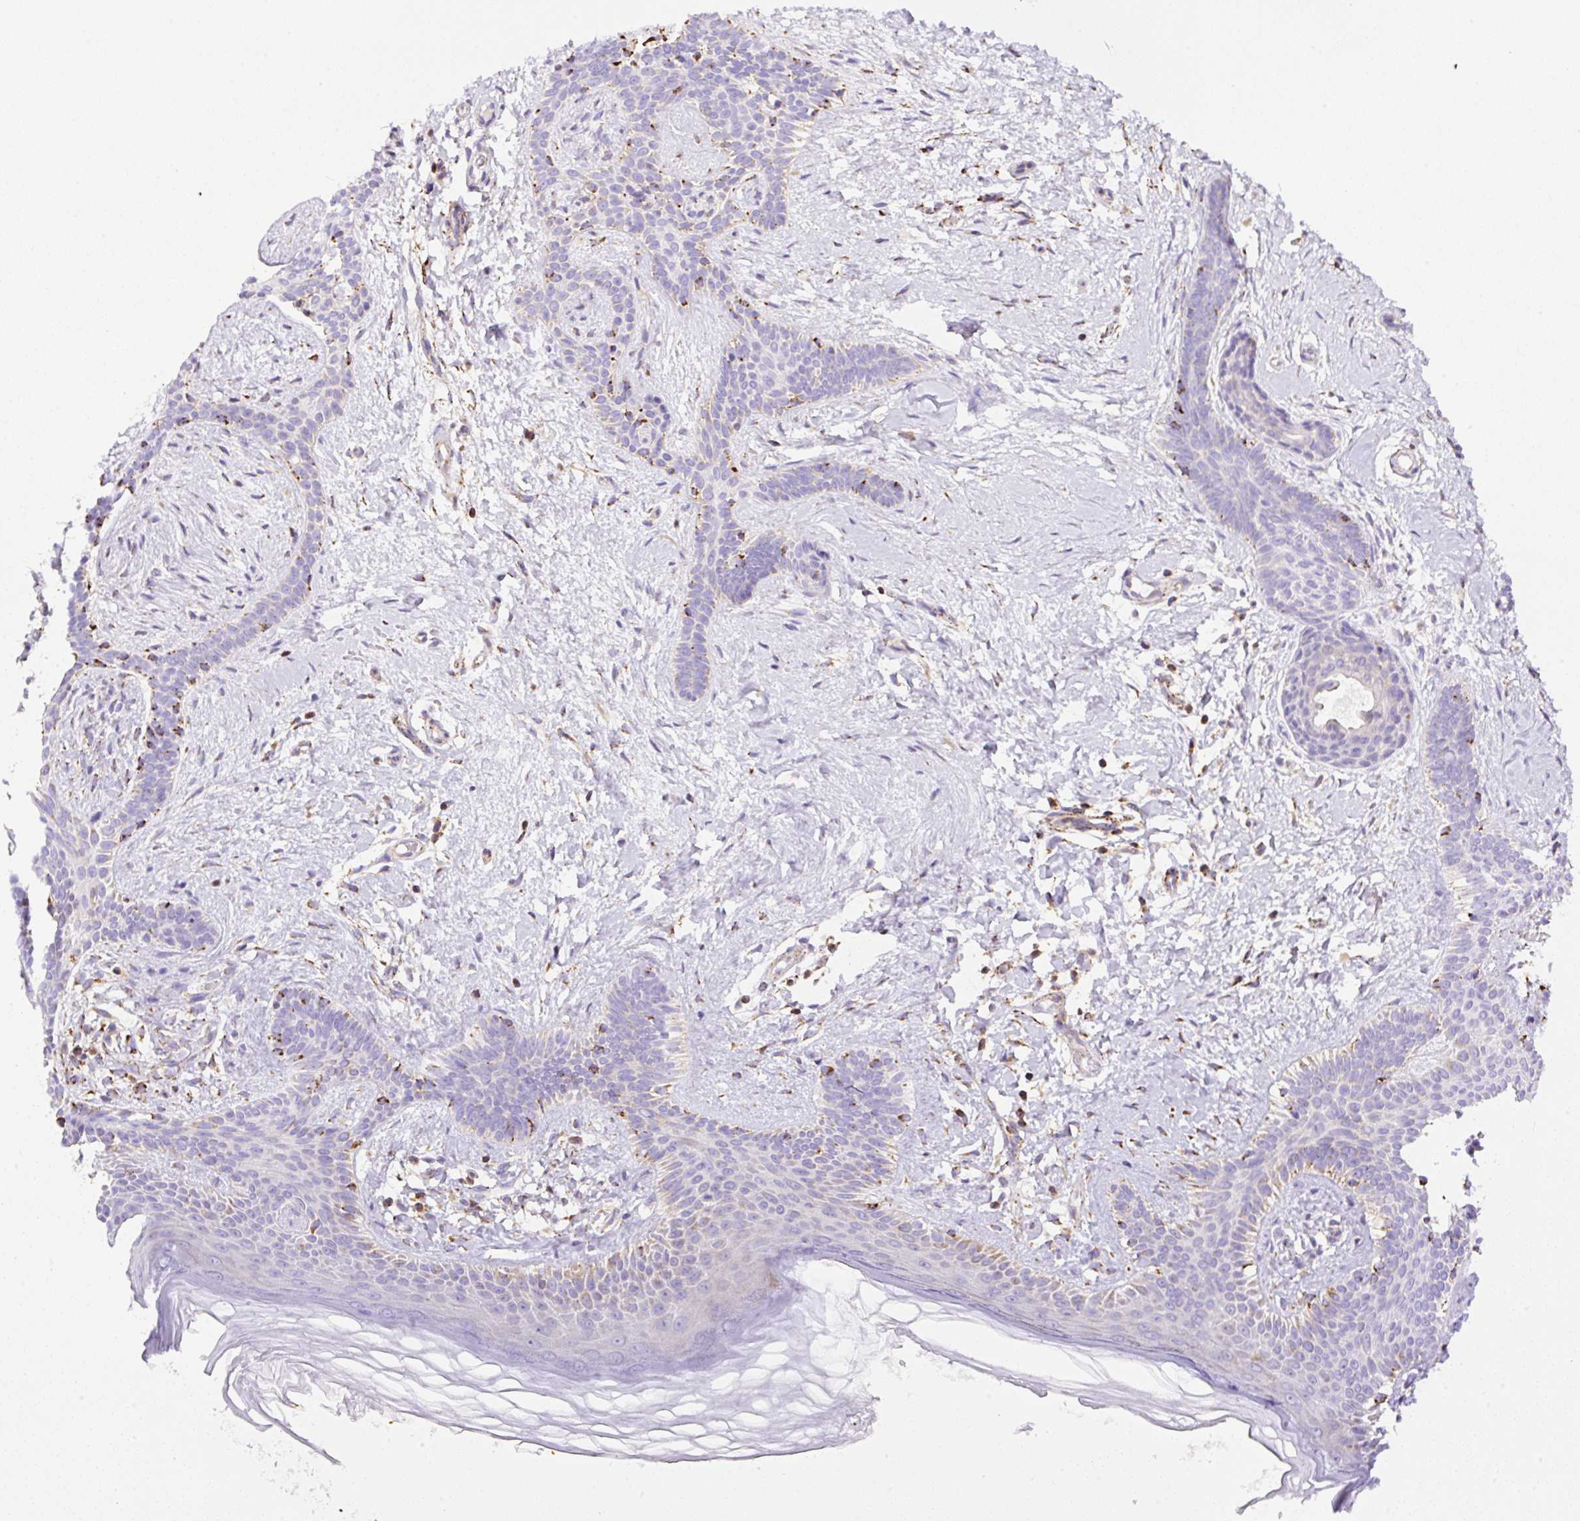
{"staining": {"intensity": "moderate", "quantity": "<25%", "location": "cytoplasmic/membranous"}, "tissue": "skin cancer", "cell_type": "Tumor cells", "image_type": "cancer", "snomed": [{"axis": "morphology", "description": "Basal cell carcinoma"}, {"axis": "topography", "description": "Skin"}], "caption": "Human skin cancer stained with a protein marker displays moderate staining in tumor cells.", "gene": "NF1", "patient": {"sex": "male", "age": 78}}